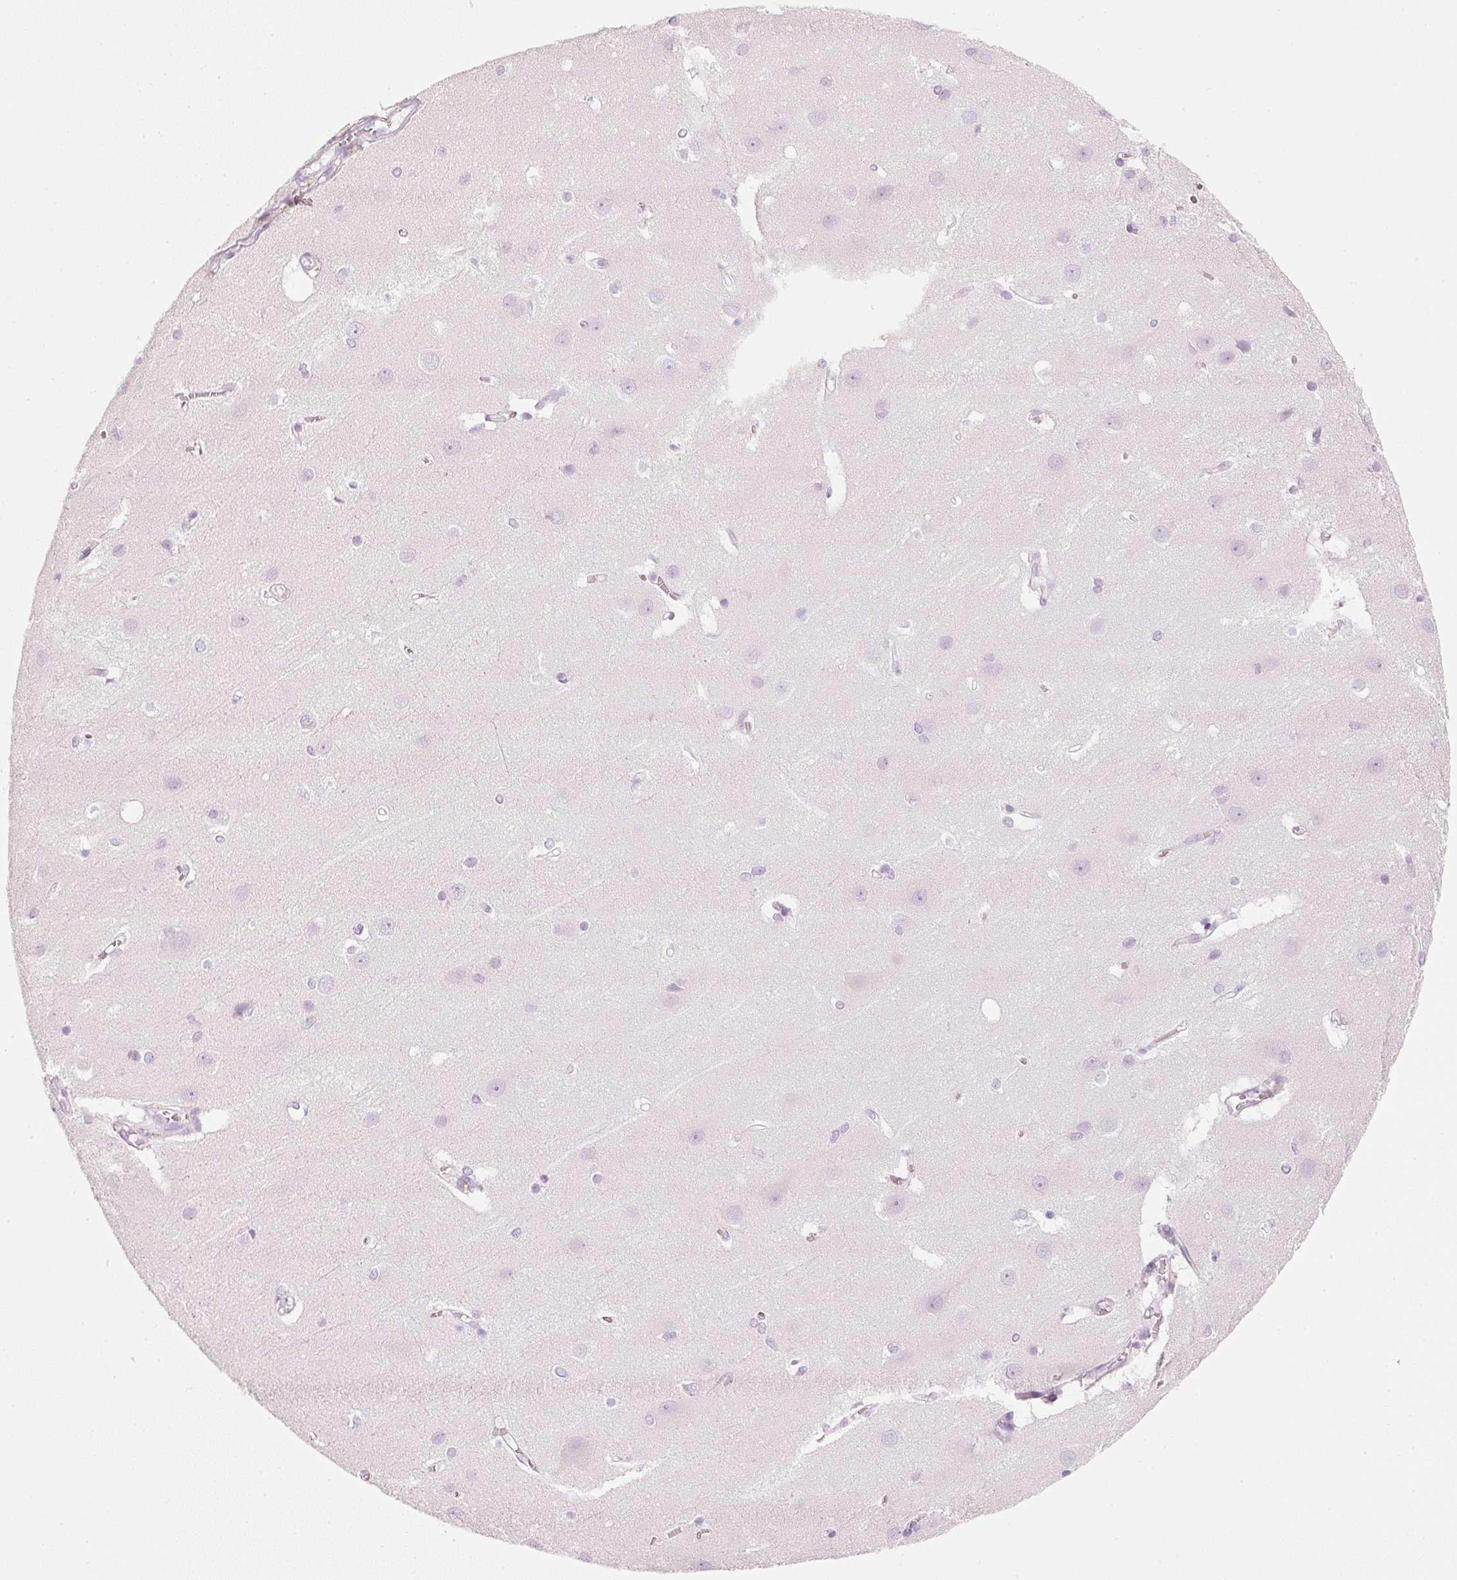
{"staining": {"intensity": "negative", "quantity": "none", "location": "none"}, "tissue": "cerebral cortex", "cell_type": "Endothelial cells", "image_type": "normal", "snomed": [{"axis": "morphology", "description": "Normal tissue, NOS"}, {"axis": "topography", "description": "Cerebral cortex"}], "caption": "A high-resolution micrograph shows IHC staining of unremarkable cerebral cortex, which demonstrates no significant staining in endothelial cells.", "gene": "PDXDC1", "patient": {"sex": "male", "age": 37}}